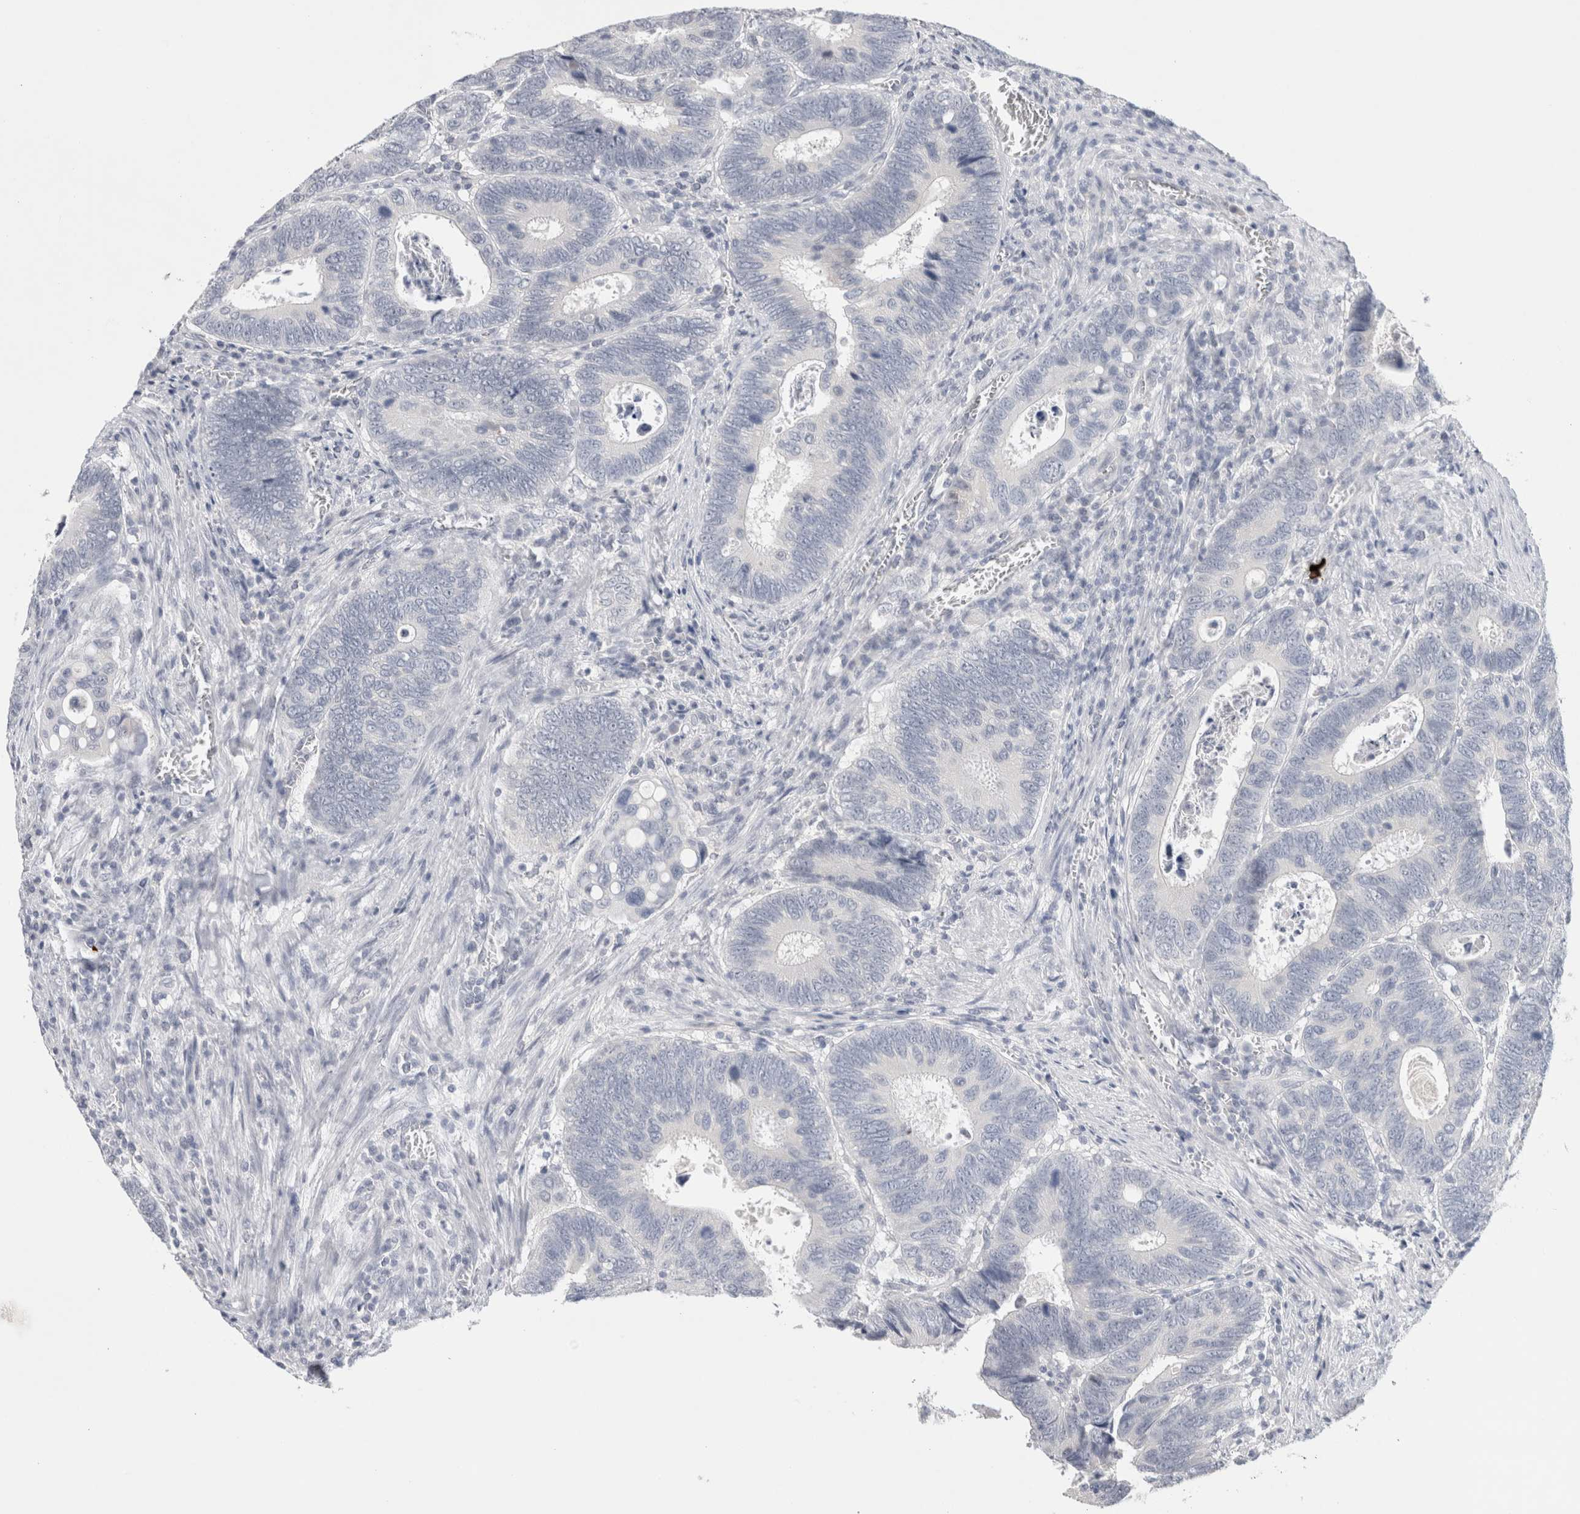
{"staining": {"intensity": "negative", "quantity": "none", "location": "none"}, "tissue": "colorectal cancer", "cell_type": "Tumor cells", "image_type": "cancer", "snomed": [{"axis": "morphology", "description": "Adenocarcinoma, NOS"}, {"axis": "topography", "description": "Colon"}], "caption": "Protein analysis of colorectal adenocarcinoma exhibits no significant positivity in tumor cells.", "gene": "TONSL", "patient": {"sex": "male", "age": 72}}